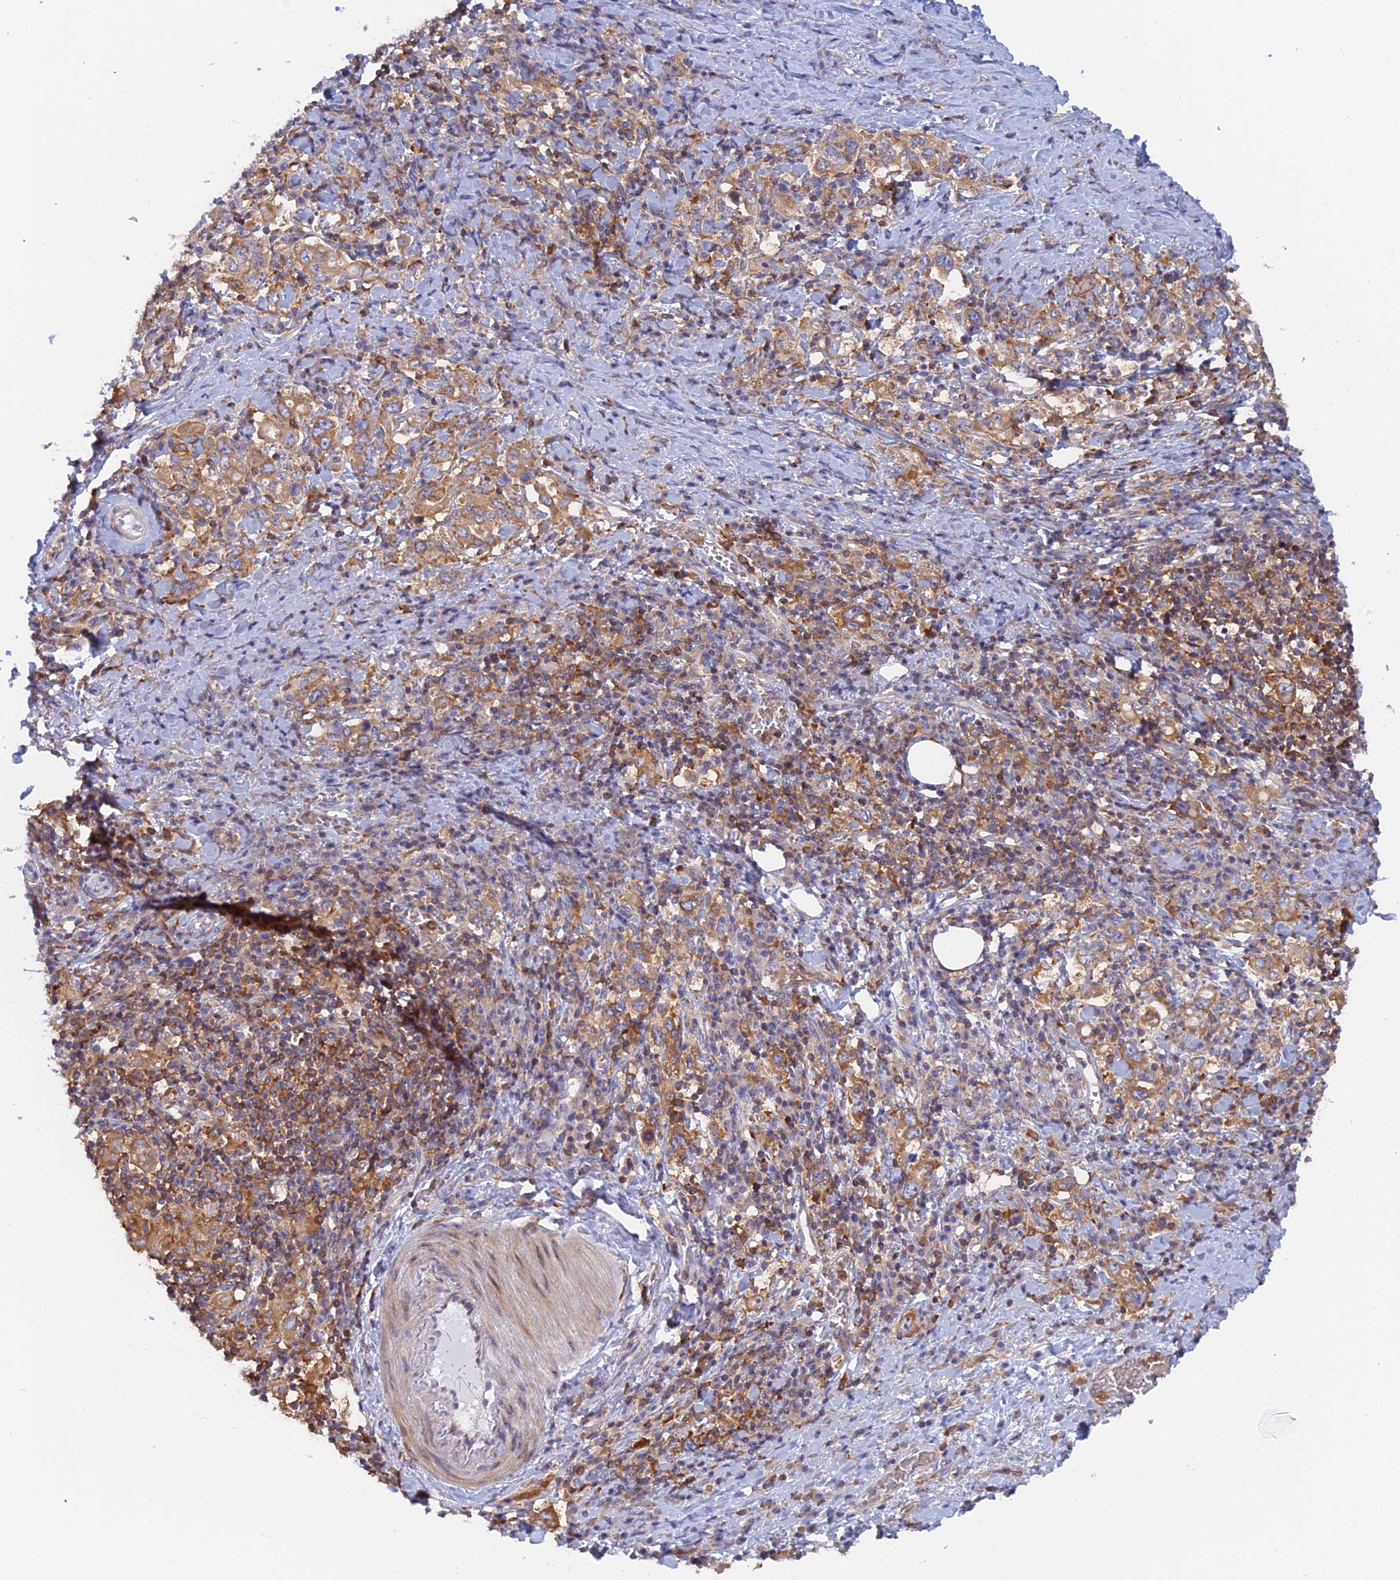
{"staining": {"intensity": "moderate", "quantity": ">75%", "location": "cytoplasmic/membranous"}, "tissue": "stomach cancer", "cell_type": "Tumor cells", "image_type": "cancer", "snomed": [{"axis": "morphology", "description": "Adenocarcinoma, NOS"}, {"axis": "topography", "description": "Stomach, upper"}, {"axis": "topography", "description": "Stomach"}], "caption": "DAB immunohistochemical staining of stomach cancer demonstrates moderate cytoplasmic/membranous protein staining in approximately >75% of tumor cells.", "gene": "GMIP", "patient": {"sex": "male", "age": 62}}